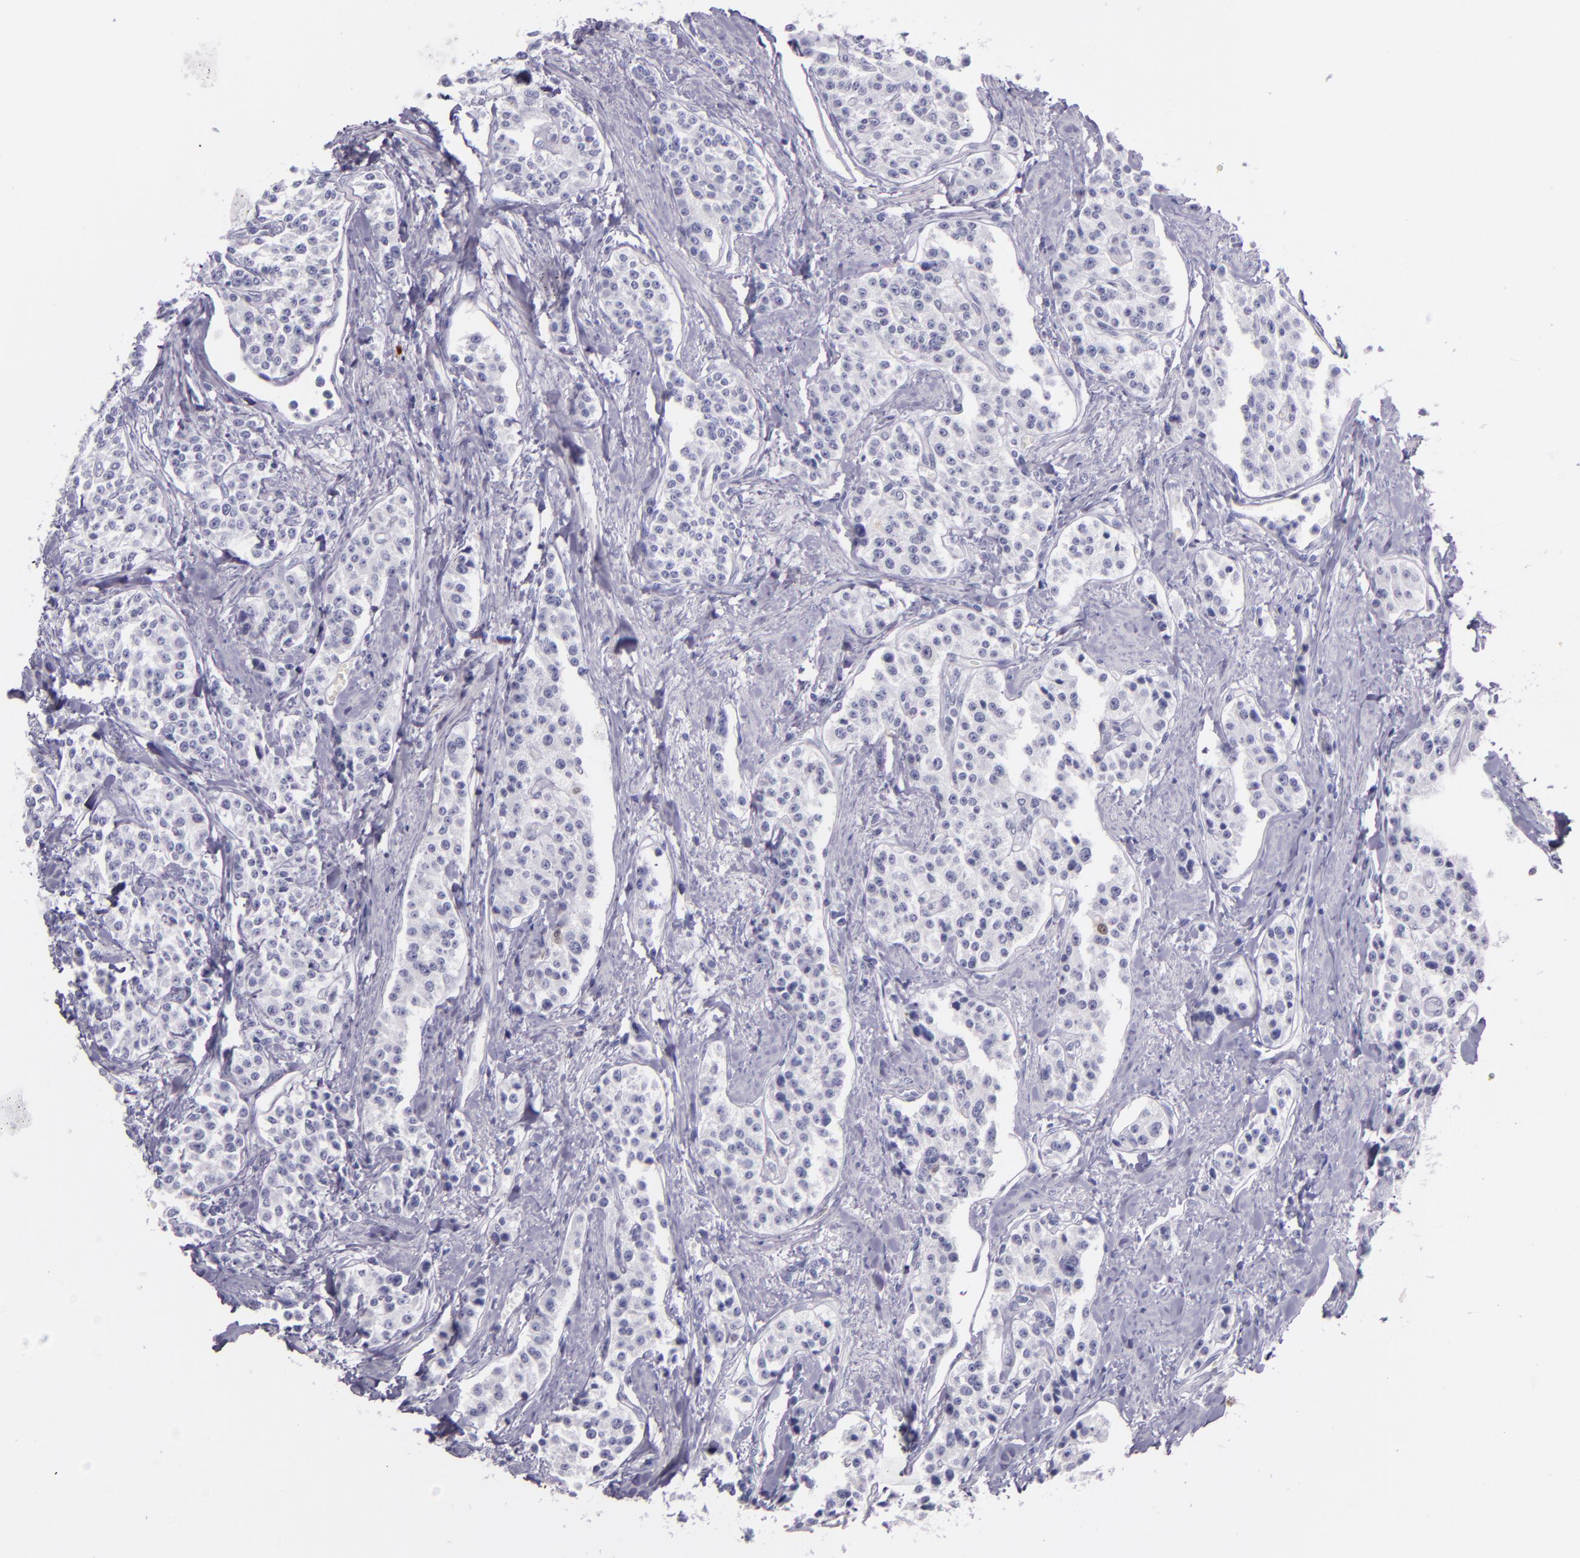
{"staining": {"intensity": "negative", "quantity": "none", "location": "none"}, "tissue": "carcinoid", "cell_type": "Tumor cells", "image_type": "cancer", "snomed": [{"axis": "morphology", "description": "Carcinoid, malignant, NOS"}, {"axis": "topography", "description": "Stomach"}], "caption": "Human carcinoid (malignant) stained for a protein using IHC reveals no staining in tumor cells.", "gene": "MT1A", "patient": {"sex": "female", "age": 76}}